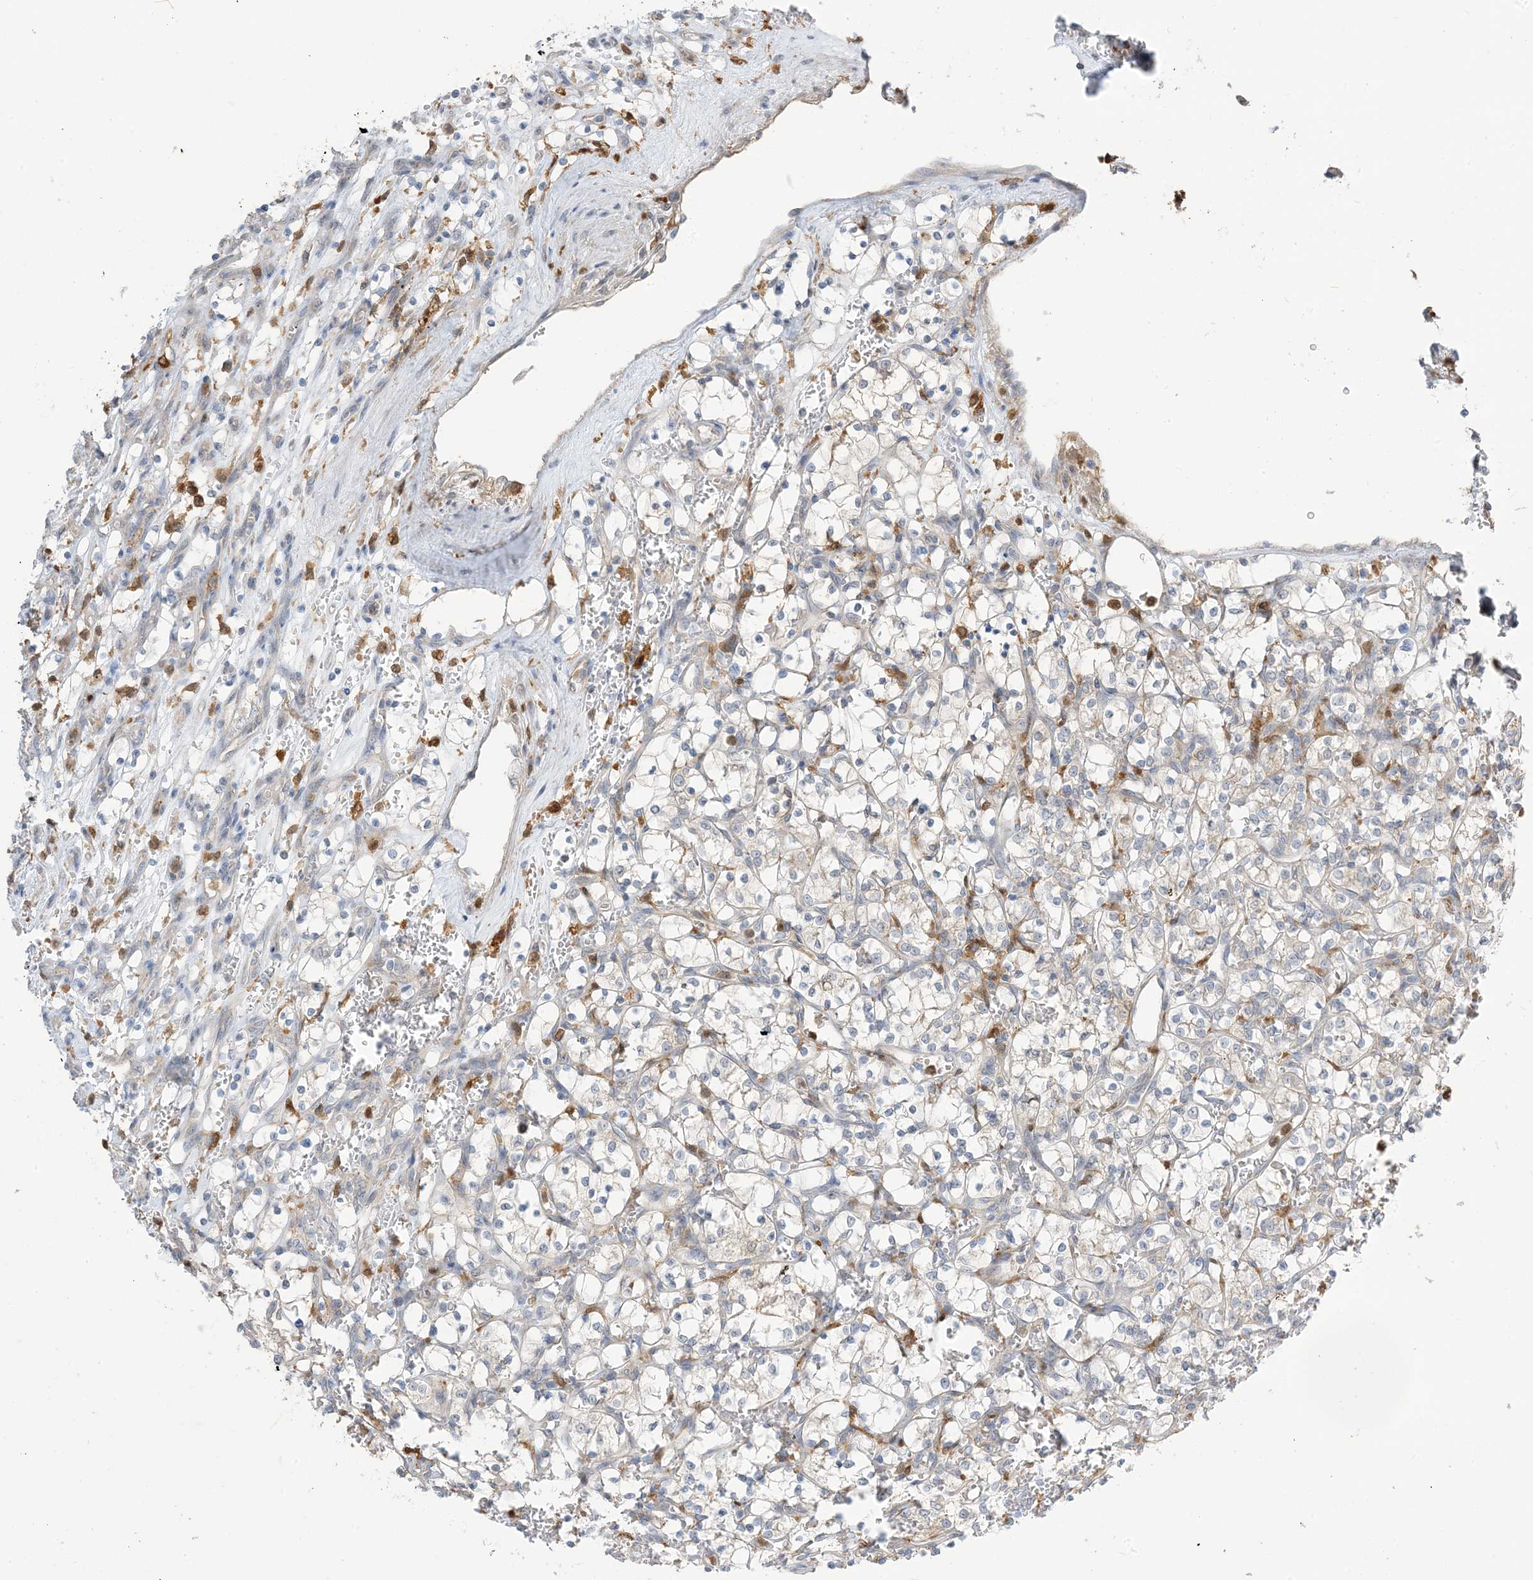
{"staining": {"intensity": "negative", "quantity": "none", "location": "none"}, "tissue": "renal cancer", "cell_type": "Tumor cells", "image_type": "cancer", "snomed": [{"axis": "morphology", "description": "Adenocarcinoma, NOS"}, {"axis": "topography", "description": "Kidney"}], "caption": "Tumor cells are negative for brown protein staining in renal cancer.", "gene": "NAGK", "patient": {"sex": "female", "age": 69}}